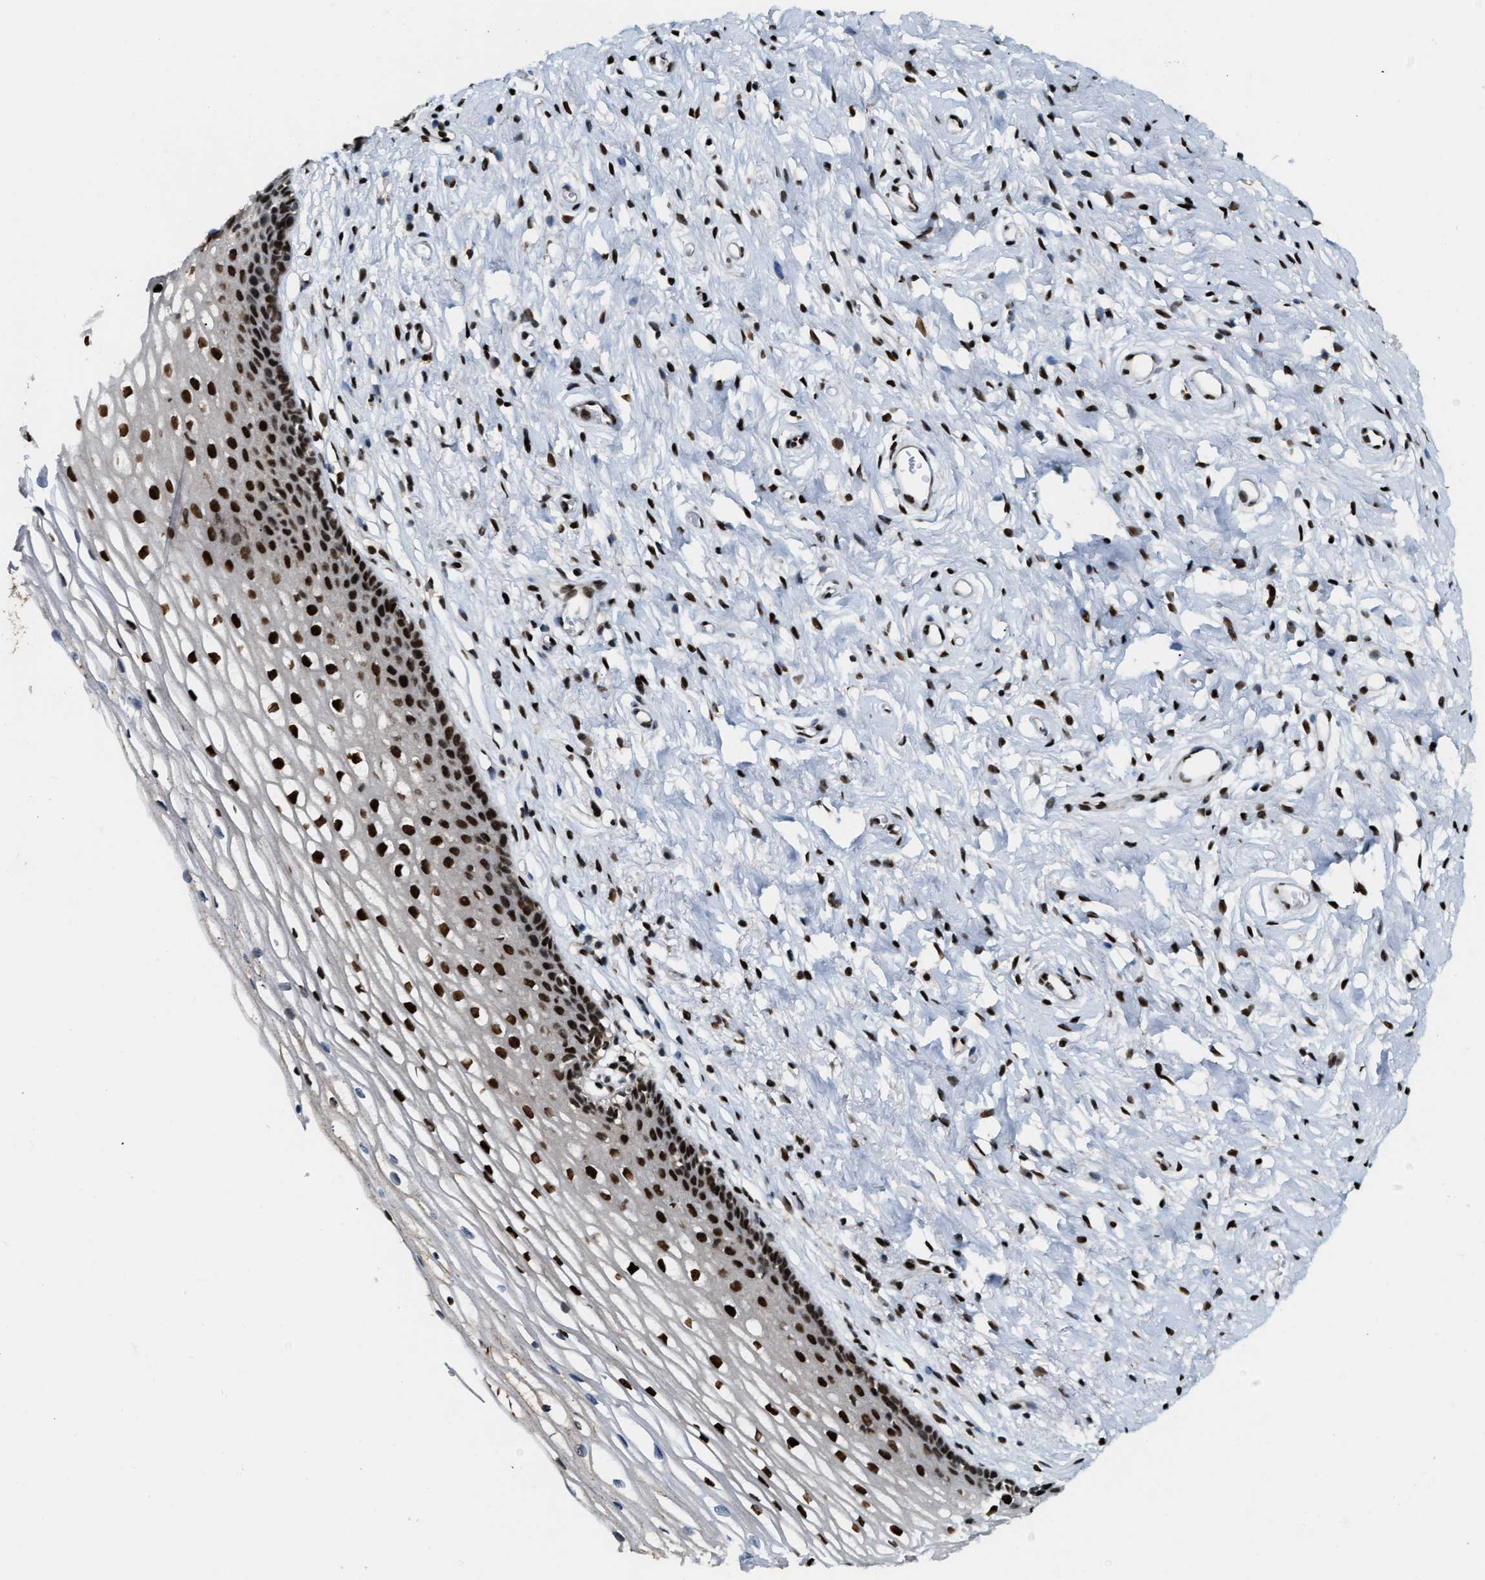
{"staining": {"intensity": "strong", "quantity": ">75%", "location": "nuclear"}, "tissue": "cervix", "cell_type": "Glandular cells", "image_type": "normal", "snomed": [{"axis": "morphology", "description": "Normal tissue, NOS"}, {"axis": "topography", "description": "Cervix"}], "caption": "Normal cervix displays strong nuclear positivity in approximately >75% of glandular cells, visualized by immunohistochemistry.", "gene": "NUMA1", "patient": {"sex": "female", "age": 77}}